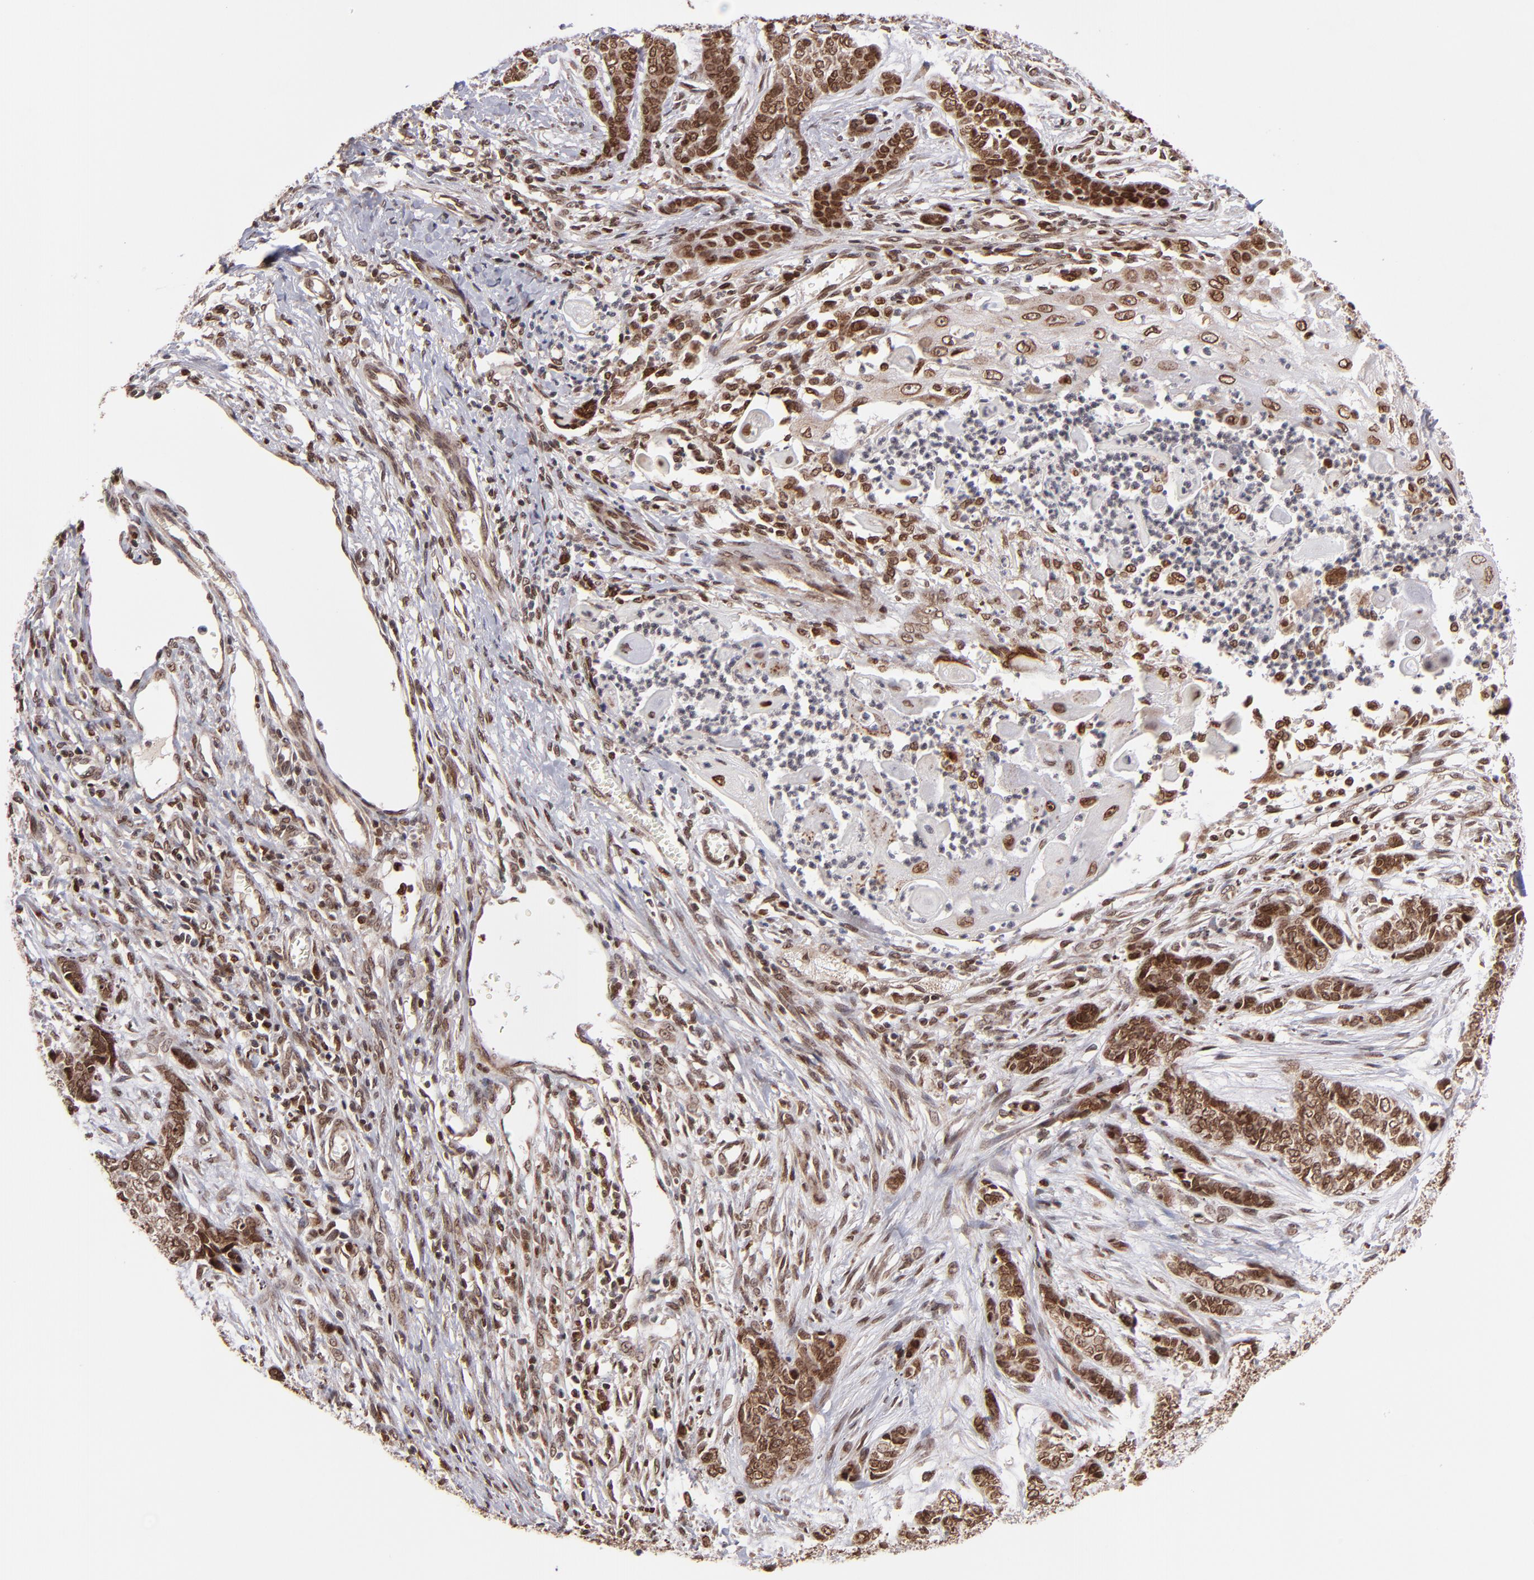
{"staining": {"intensity": "moderate", "quantity": ">75%", "location": "cytoplasmic/membranous,nuclear"}, "tissue": "skin cancer", "cell_type": "Tumor cells", "image_type": "cancer", "snomed": [{"axis": "morphology", "description": "Basal cell carcinoma"}, {"axis": "topography", "description": "Skin"}], "caption": "The immunohistochemical stain highlights moderate cytoplasmic/membranous and nuclear expression in tumor cells of skin basal cell carcinoma tissue. The protein is stained brown, and the nuclei are stained in blue (DAB (3,3'-diaminobenzidine) IHC with brightfield microscopy, high magnification).", "gene": "TOP1MT", "patient": {"sex": "female", "age": 64}}